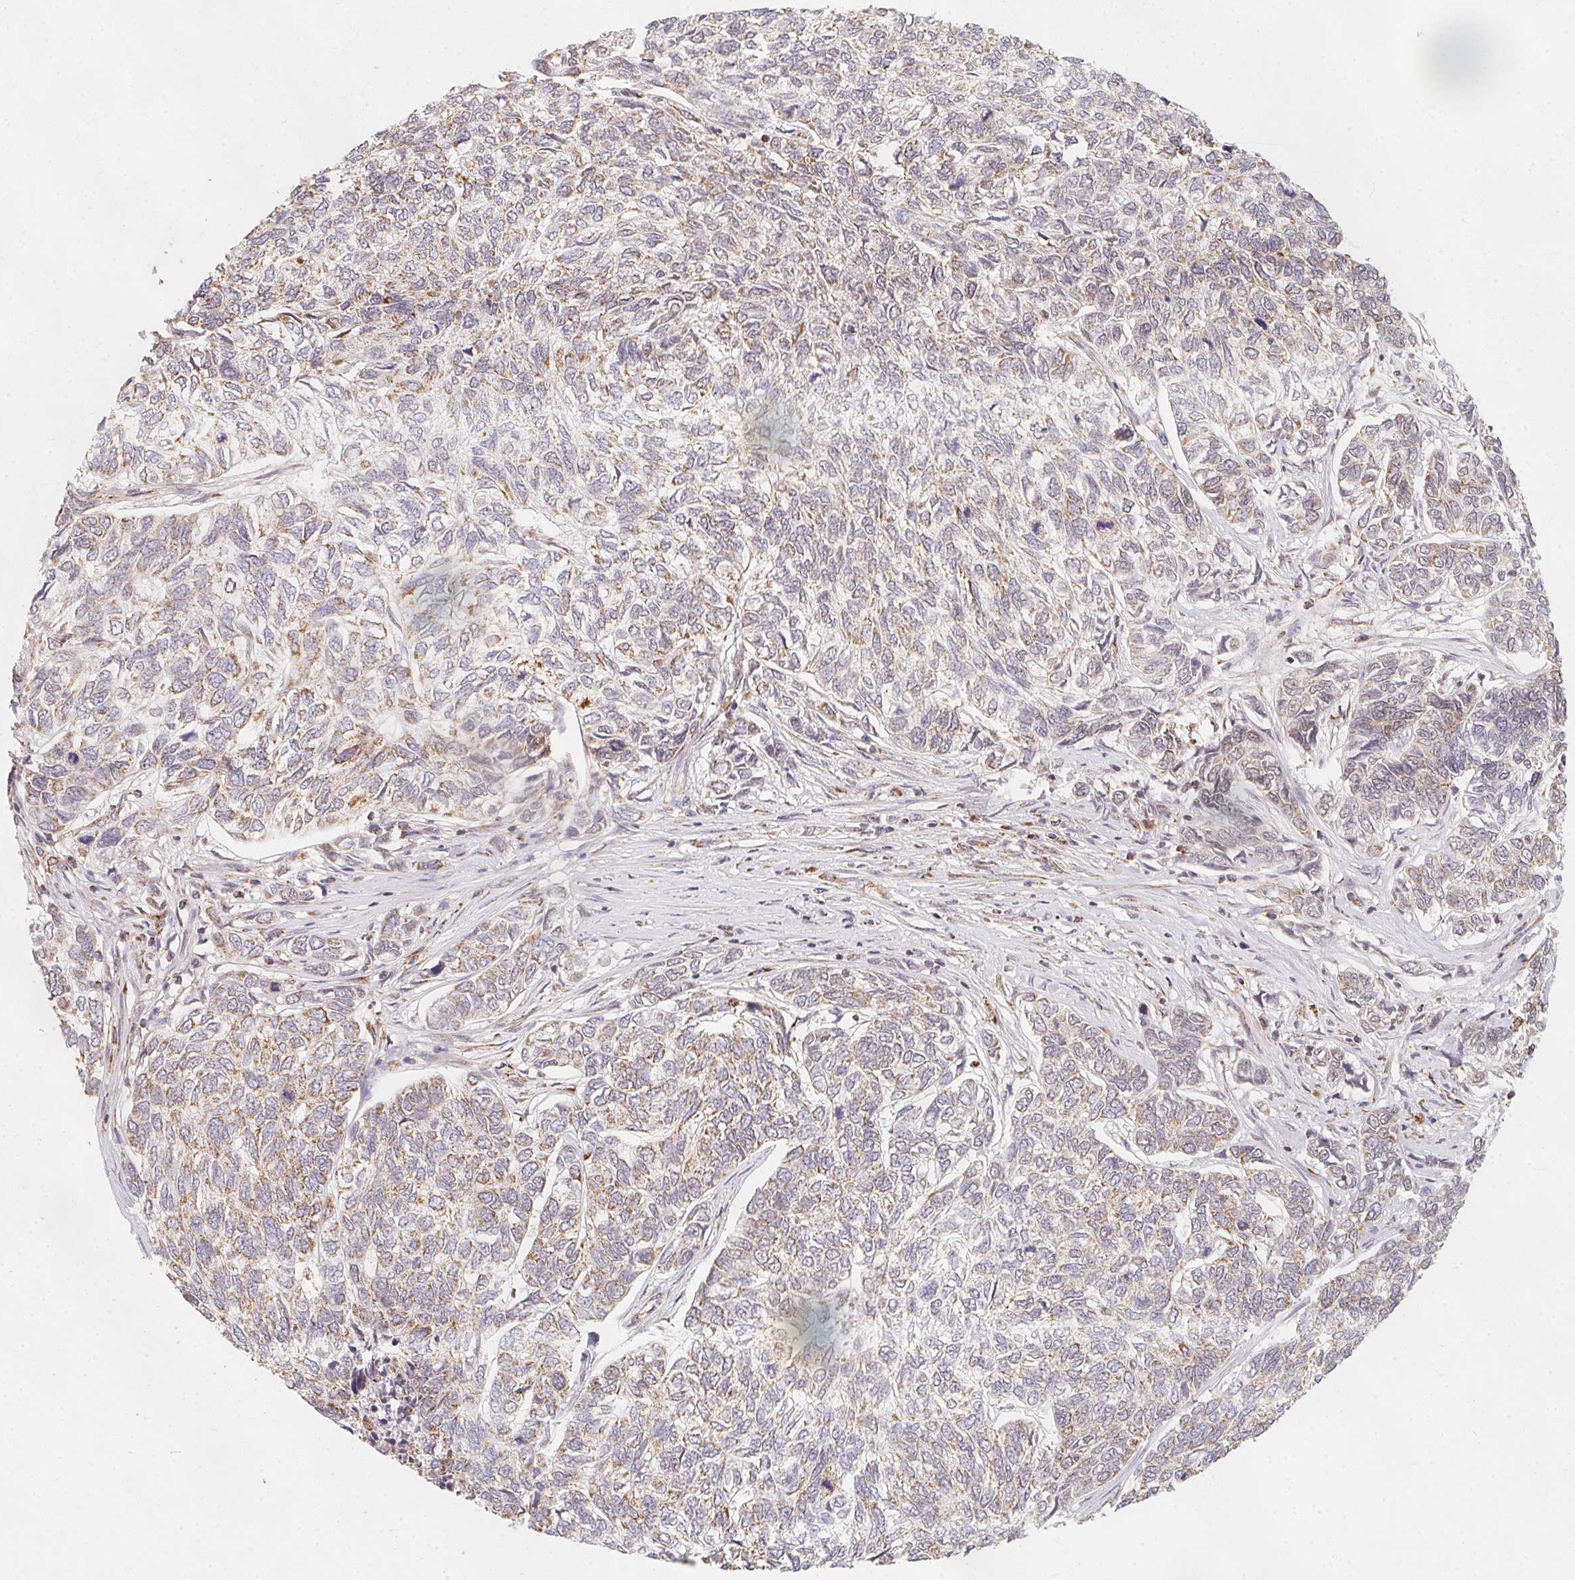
{"staining": {"intensity": "moderate", "quantity": "25%-75%", "location": "cytoplasmic/membranous"}, "tissue": "skin cancer", "cell_type": "Tumor cells", "image_type": "cancer", "snomed": [{"axis": "morphology", "description": "Basal cell carcinoma"}, {"axis": "topography", "description": "Skin"}], "caption": "Skin cancer (basal cell carcinoma) was stained to show a protein in brown. There is medium levels of moderate cytoplasmic/membranous staining in about 25%-75% of tumor cells.", "gene": "NDUFS6", "patient": {"sex": "female", "age": 65}}